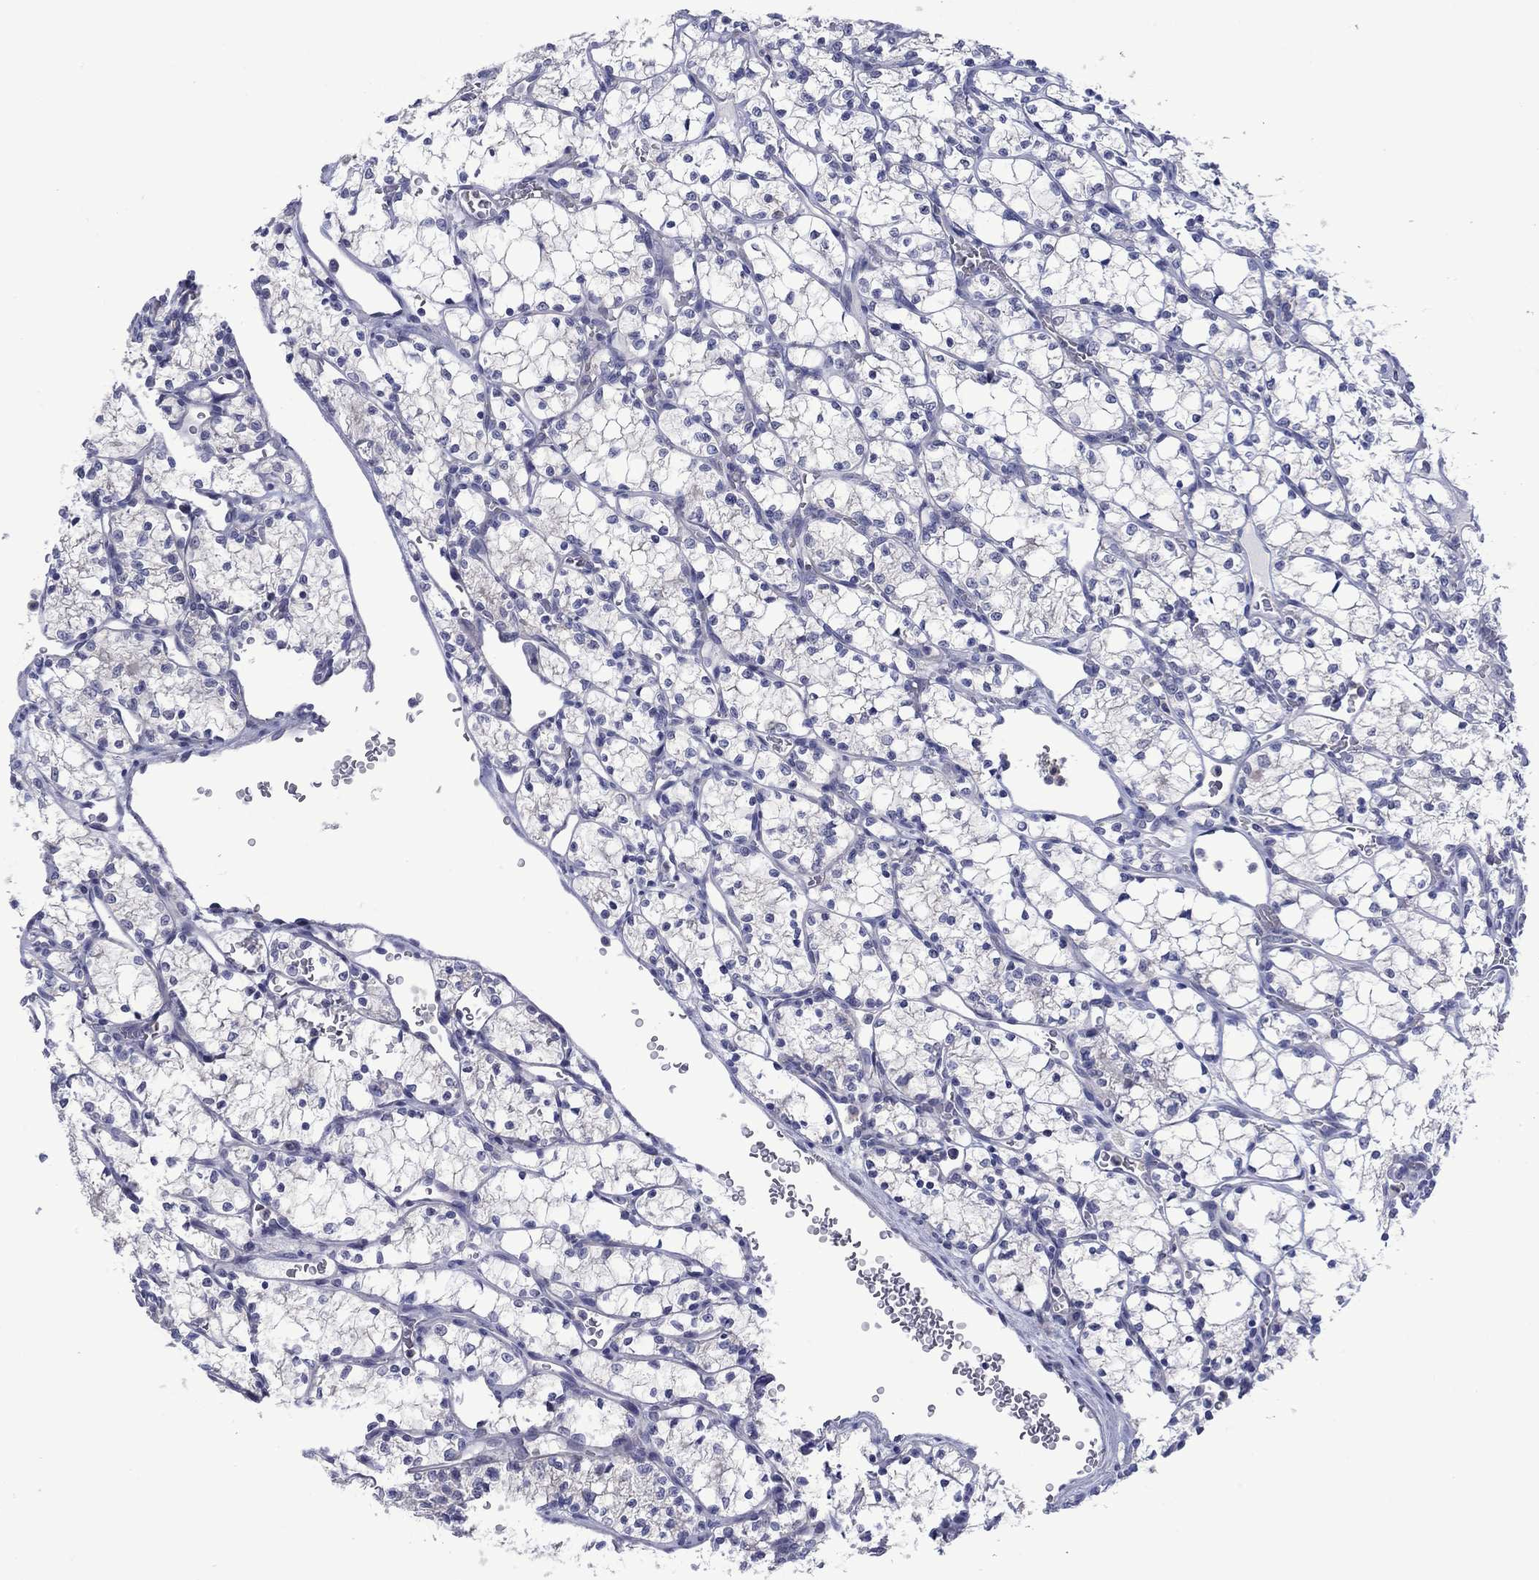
{"staining": {"intensity": "negative", "quantity": "none", "location": "none"}, "tissue": "renal cancer", "cell_type": "Tumor cells", "image_type": "cancer", "snomed": [{"axis": "morphology", "description": "Adenocarcinoma, NOS"}, {"axis": "topography", "description": "Kidney"}], "caption": "IHC of human renal cancer (adenocarcinoma) exhibits no expression in tumor cells. The staining is performed using DAB (3,3'-diaminobenzidine) brown chromogen with nuclei counter-stained in using hematoxylin.", "gene": "FER1L6", "patient": {"sex": "female", "age": 69}}